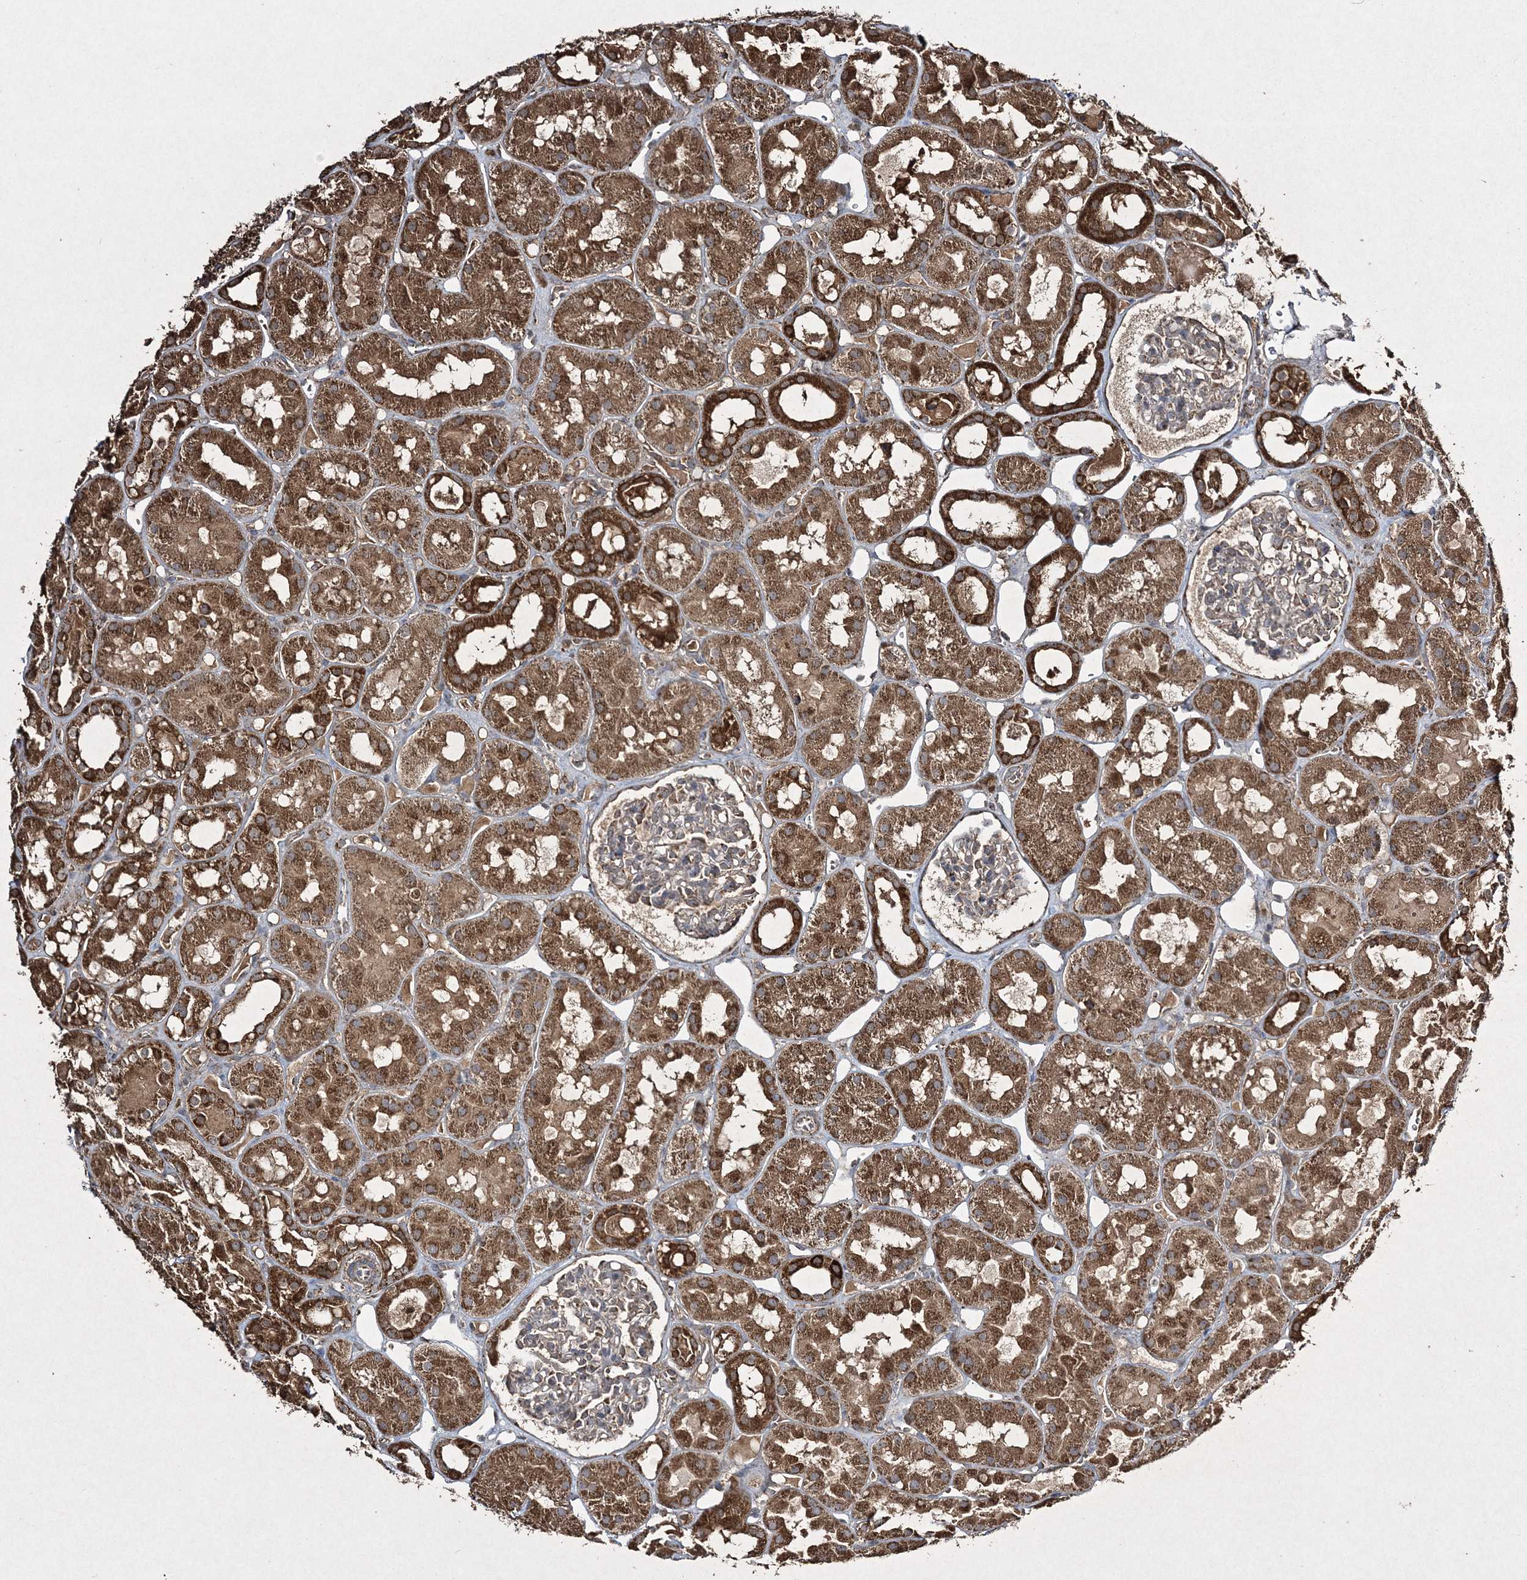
{"staining": {"intensity": "weak", "quantity": "25%-75%", "location": "cytoplasmic/membranous"}, "tissue": "kidney", "cell_type": "Cells in glomeruli", "image_type": "normal", "snomed": [{"axis": "morphology", "description": "Normal tissue, NOS"}, {"axis": "topography", "description": "Kidney"}], "caption": "Kidney stained with DAB immunohistochemistry (IHC) shows low levels of weak cytoplasmic/membranous staining in about 25%-75% of cells in glomeruli.", "gene": "GRSF1", "patient": {"sex": "male", "age": 16}}